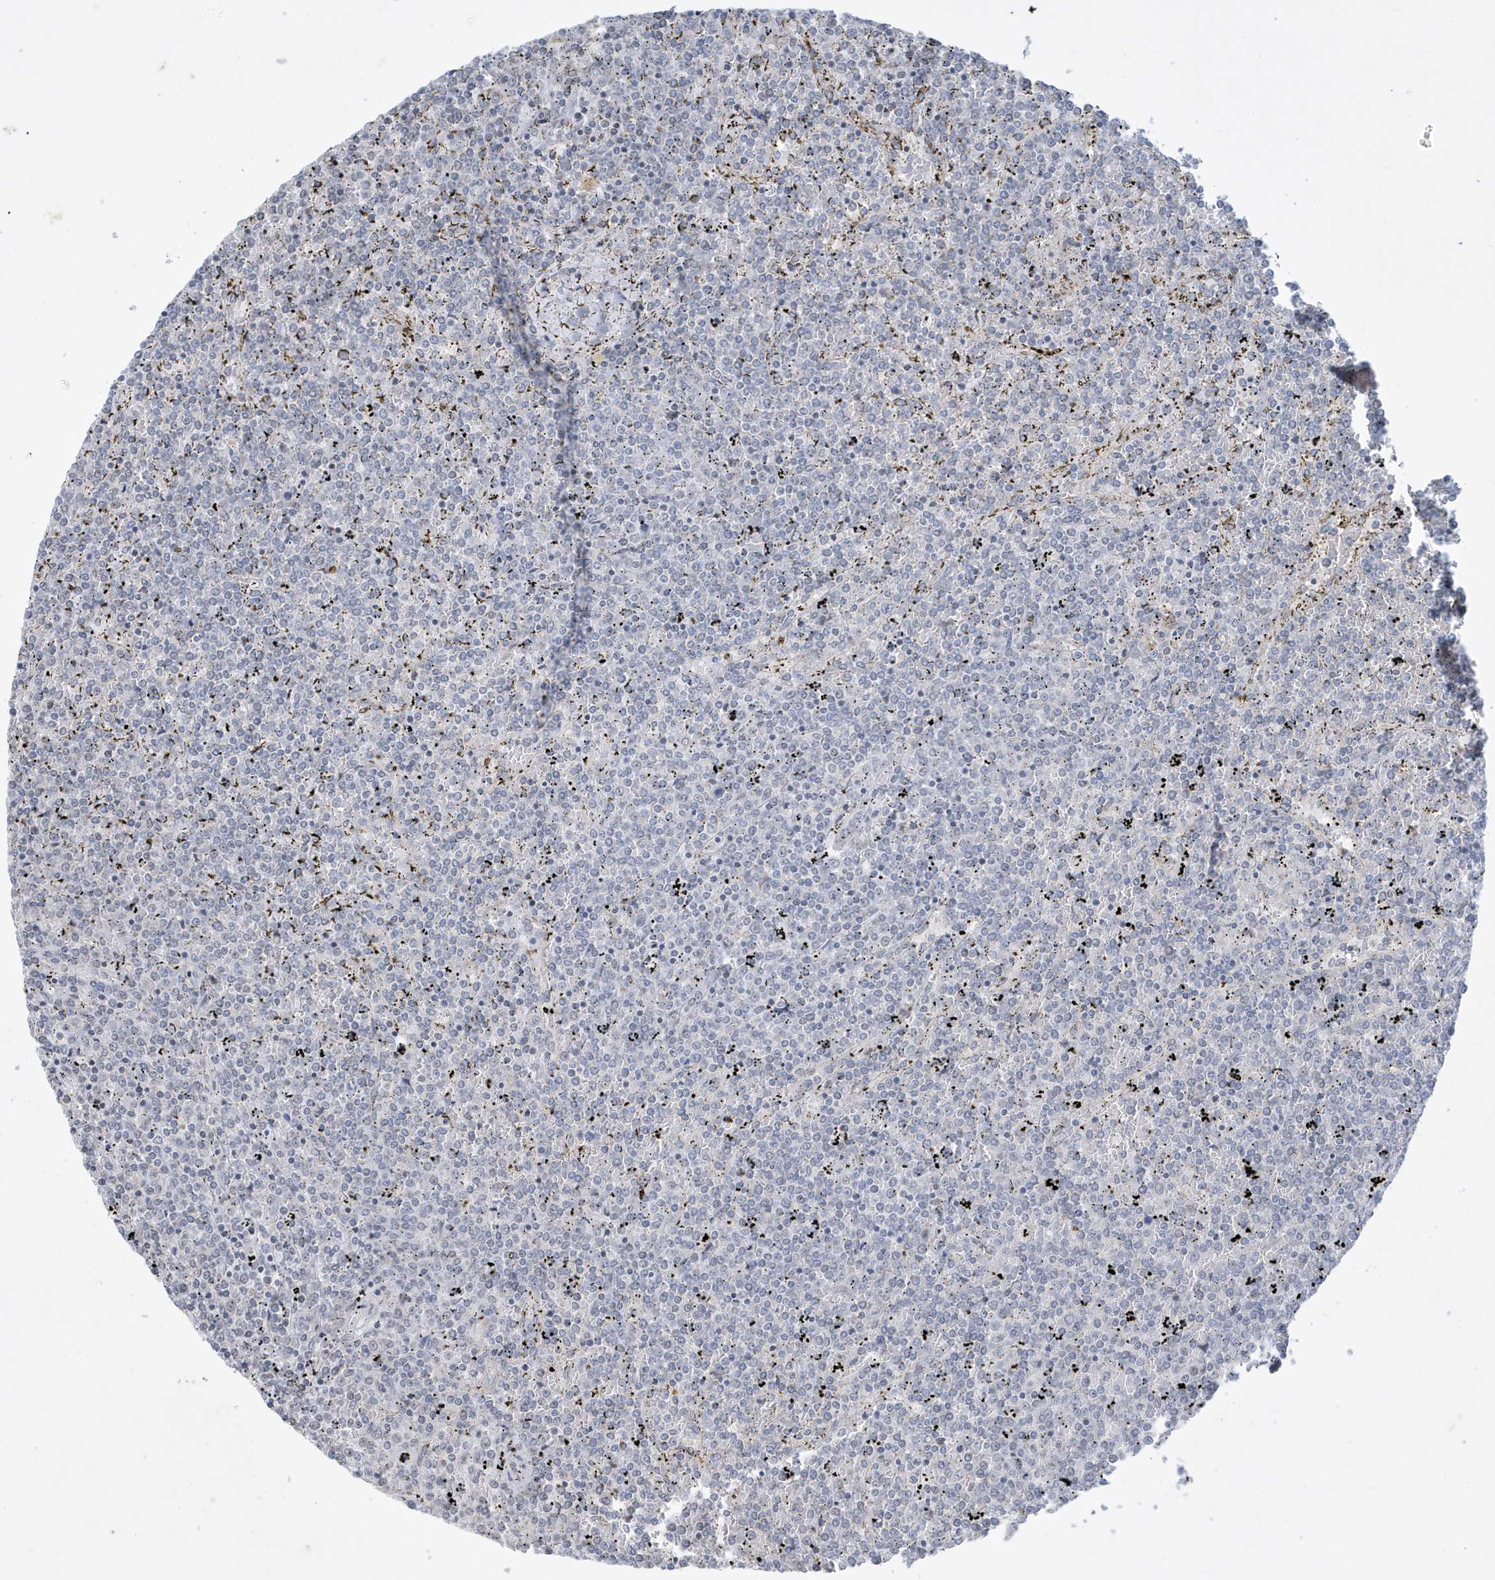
{"staining": {"intensity": "negative", "quantity": "none", "location": "none"}, "tissue": "lymphoma", "cell_type": "Tumor cells", "image_type": "cancer", "snomed": [{"axis": "morphology", "description": "Malignant lymphoma, non-Hodgkin's type, Low grade"}, {"axis": "topography", "description": "Spleen"}], "caption": "This is an immunohistochemistry image of lymphoma. There is no expression in tumor cells.", "gene": "FNDC1", "patient": {"sex": "female", "age": 19}}